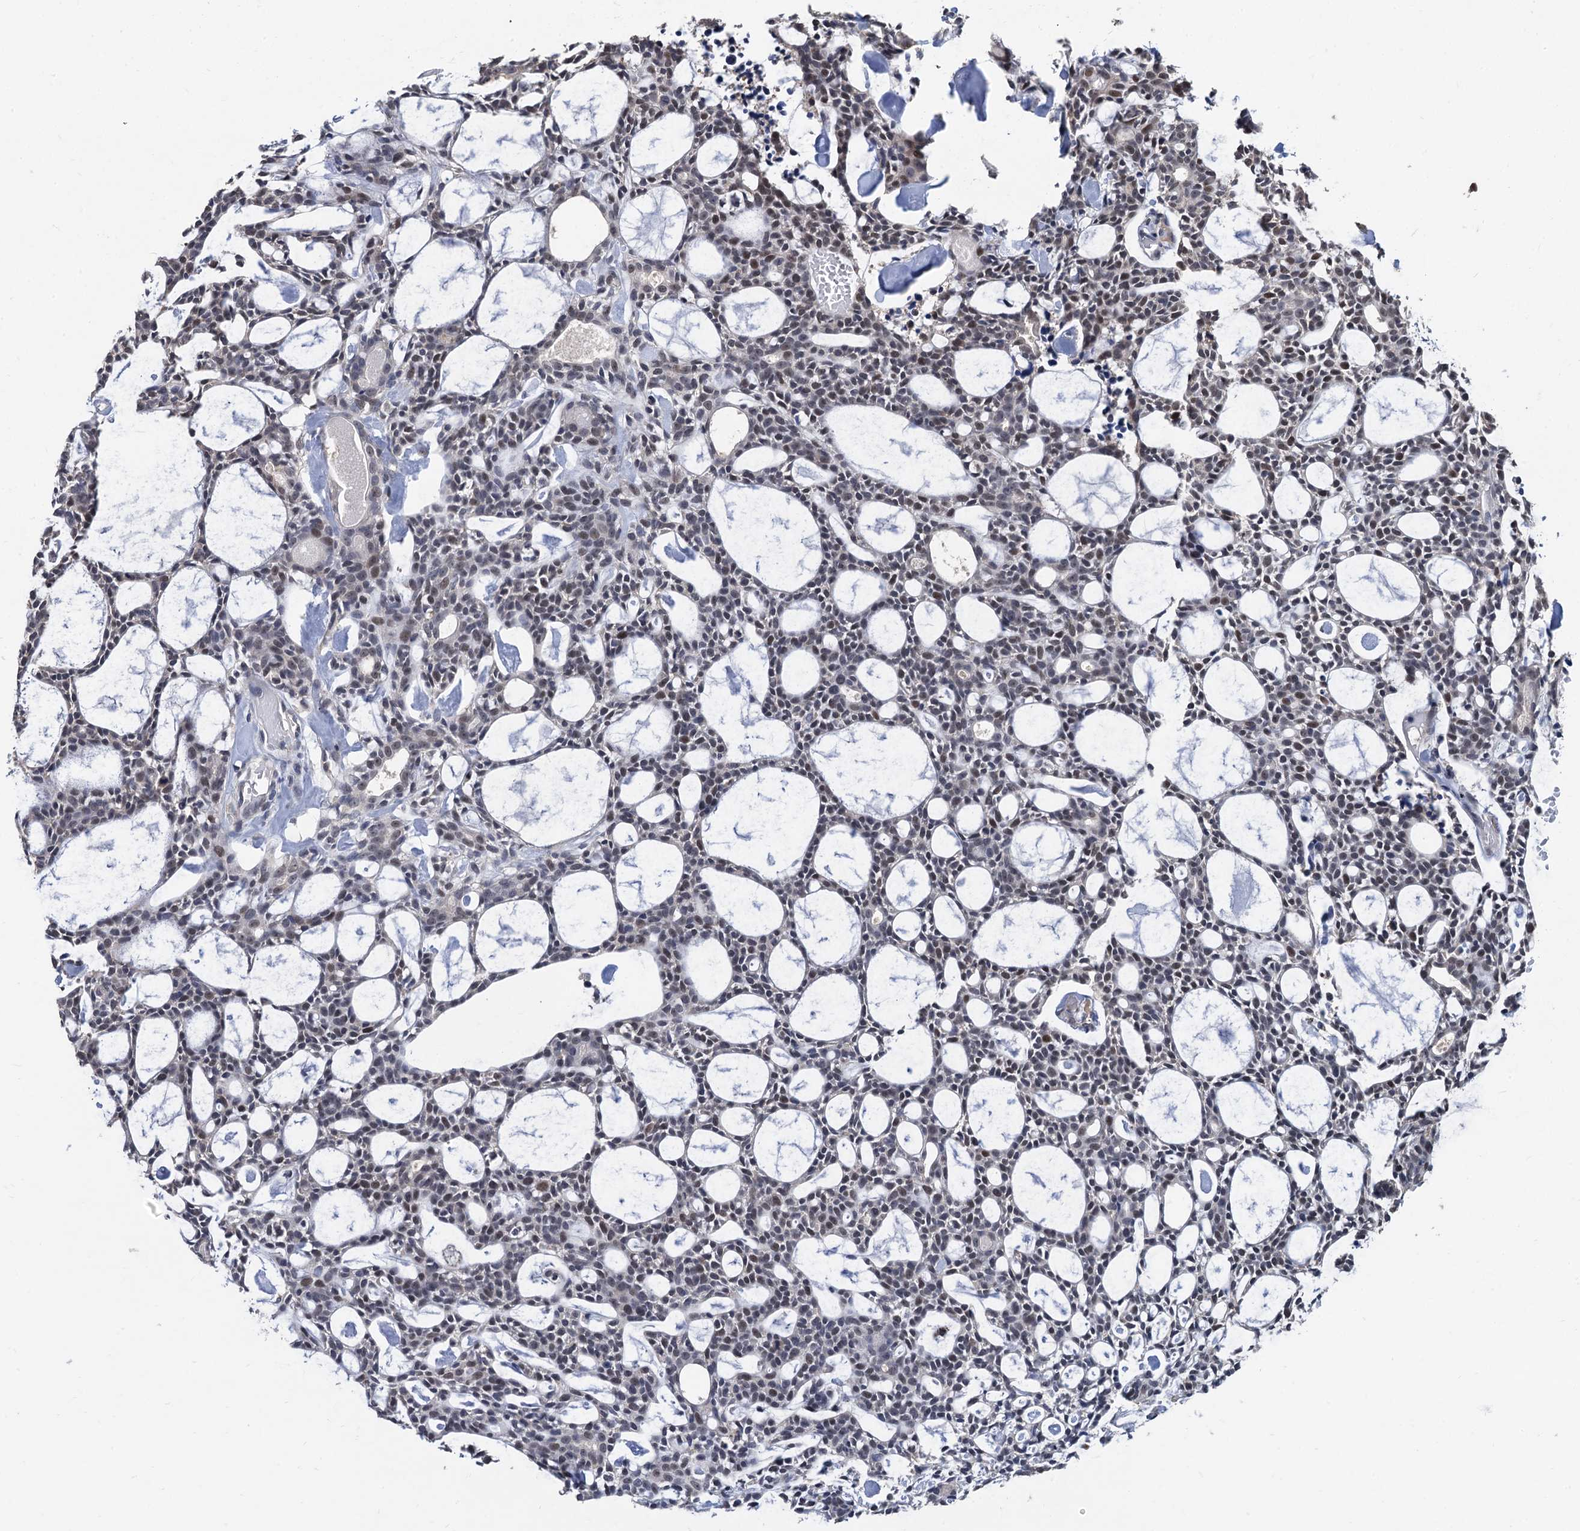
{"staining": {"intensity": "weak", "quantity": "25%-75%", "location": "nuclear"}, "tissue": "head and neck cancer", "cell_type": "Tumor cells", "image_type": "cancer", "snomed": [{"axis": "morphology", "description": "Adenocarcinoma, NOS"}, {"axis": "topography", "description": "Salivary gland"}, {"axis": "topography", "description": "Head-Neck"}], "caption": "Protein analysis of head and neck adenocarcinoma tissue reveals weak nuclear expression in about 25%-75% of tumor cells.", "gene": "TSEN34", "patient": {"sex": "male", "age": 55}}